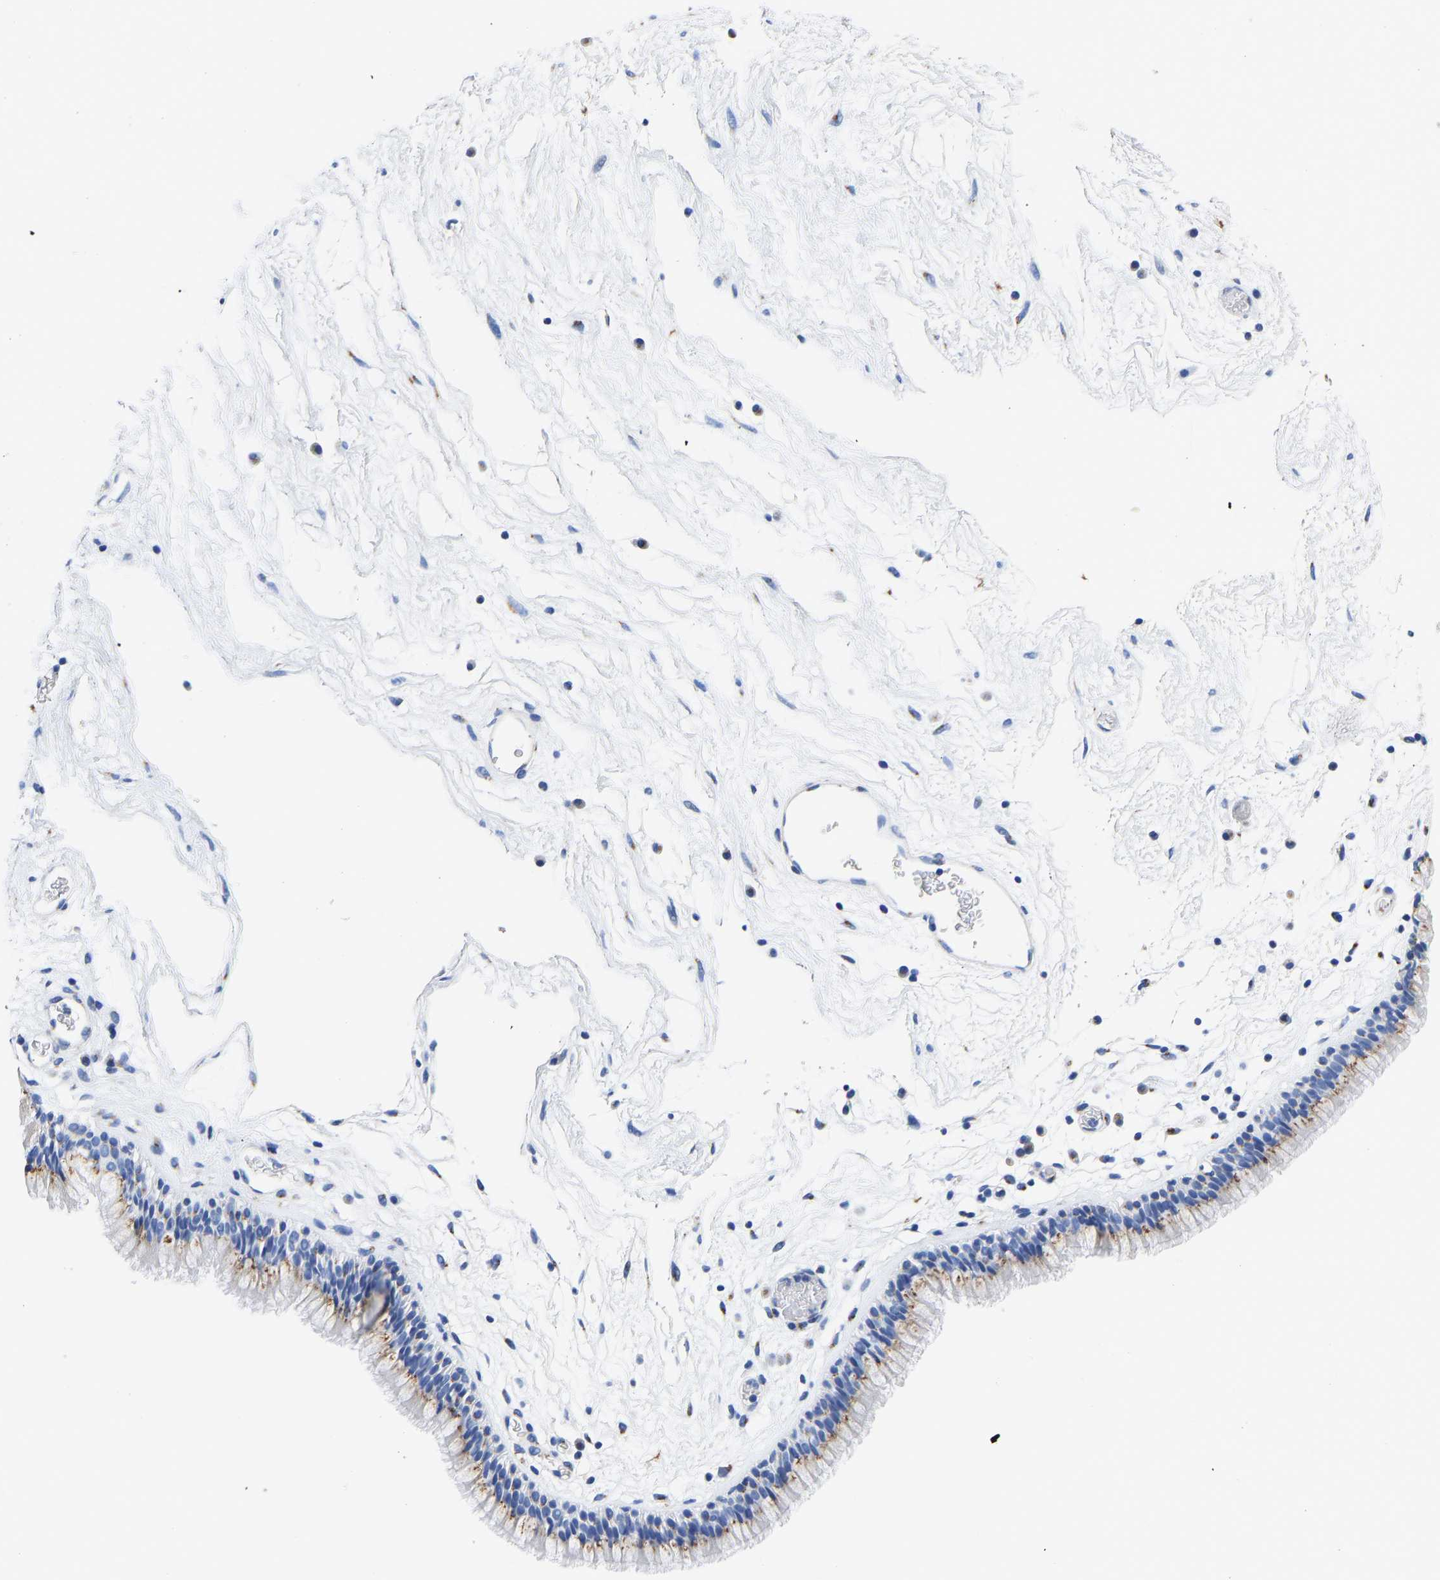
{"staining": {"intensity": "moderate", "quantity": ">75%", "location": "cytoplasmic/membranous"}, "tissue": "nasopharynx", "cell_type": "Respiratory epithelial cells", "image_type": "normal", "snomed": [{"axis": "morphology", "description": "Normal tissue, NOS"}, {"axis": "morphology", "description": "Inflammation, NOS"}, {"axis": "topography", "description": "Nasopharynx"}], "caption": "Respiratory epithelial cells show moderate cytoplasmic/membranous expression in about >75% of cells in unremarkable nasopharynx. (DAB = brown stain, brightfield microscopy at high magnification).", "gene": "TMEM87A", "patient": {"sex": "male", "age": 48}}